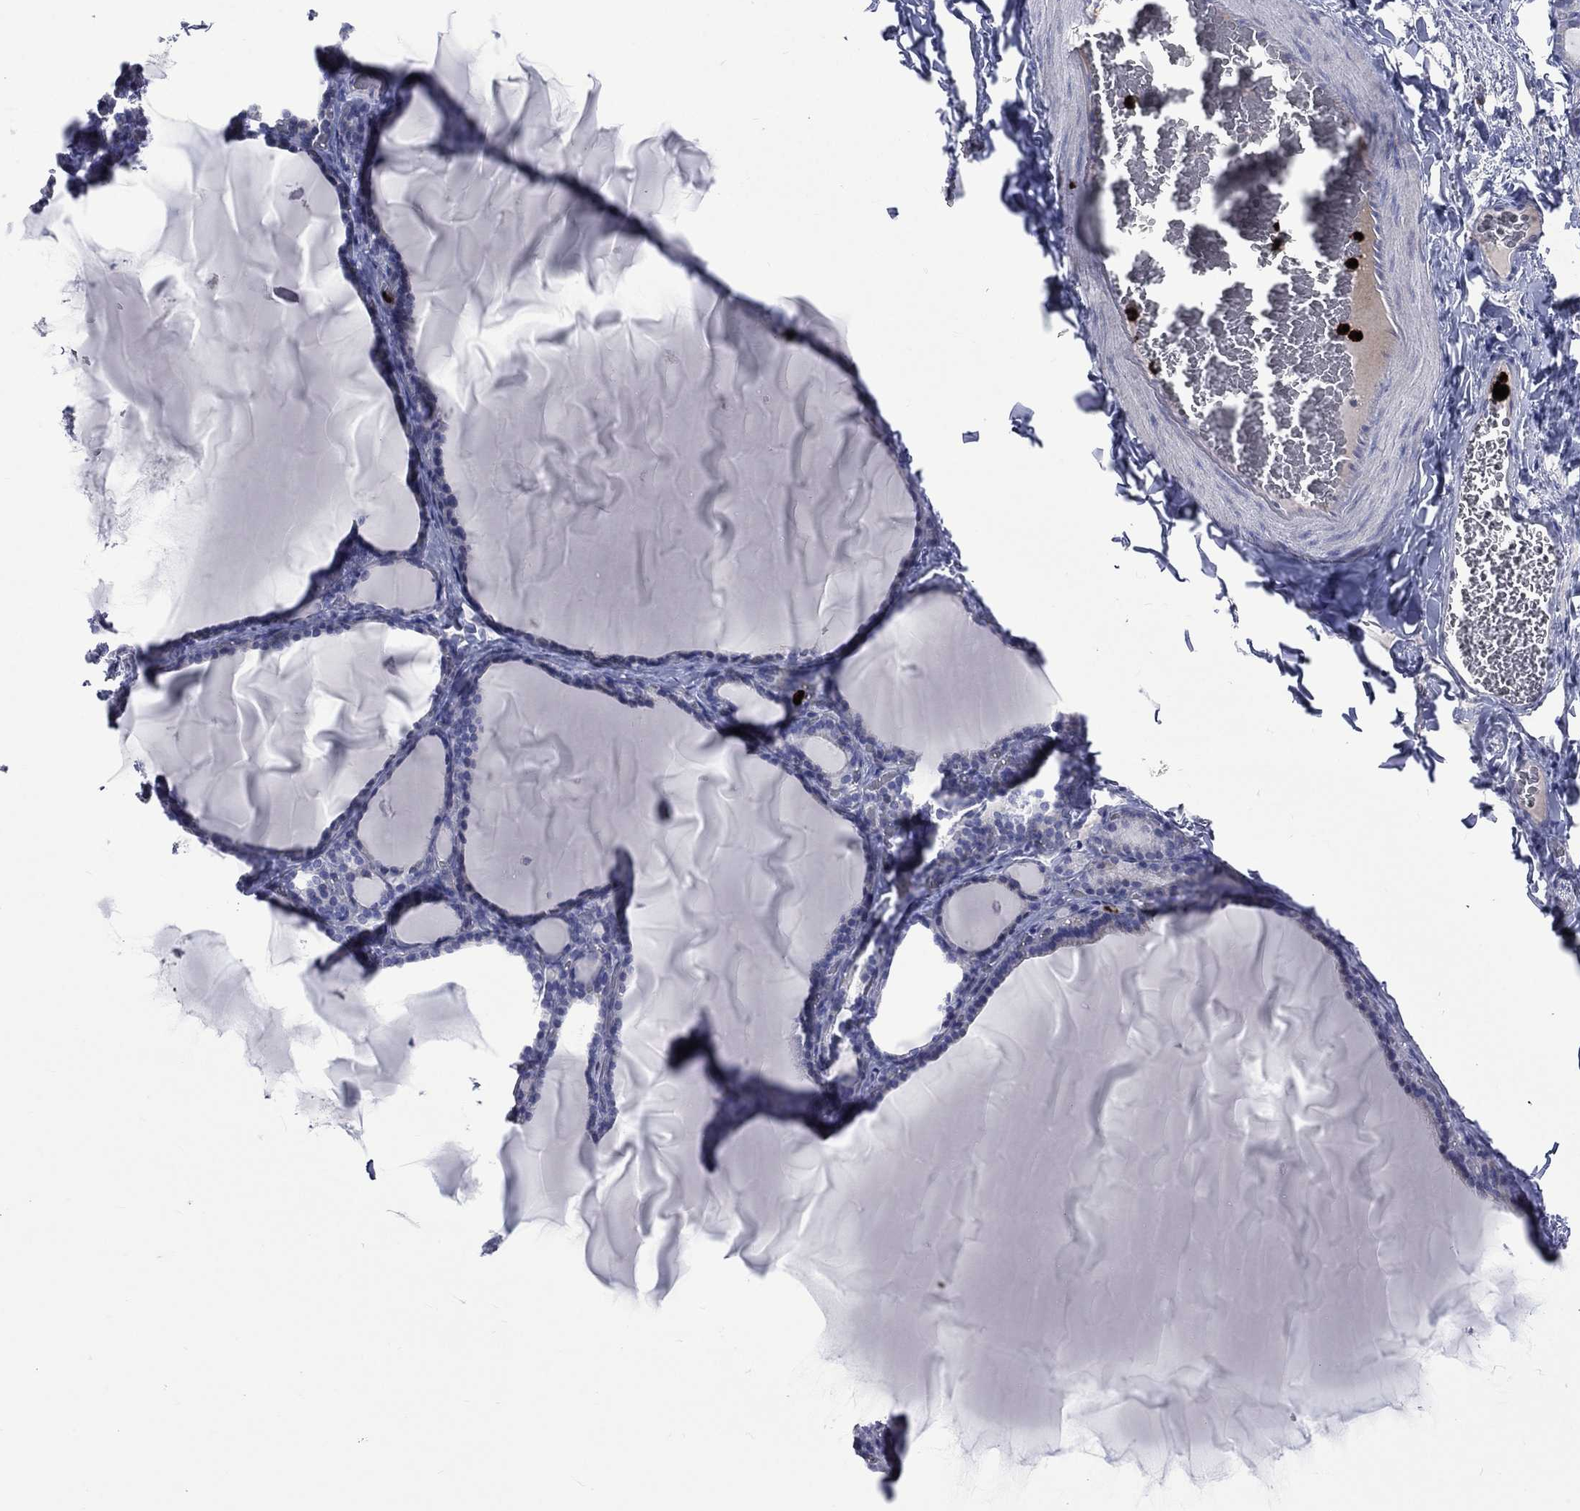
{"staining": {"intensity": "negative", "quantity": "none", "location": "none"}, "tissue": "thyroid gland", "cell_type": "Glandular cells", "image_type": "normal", "snomed": [{"axis": "morphology", "description": "Normal tissue, NOS"}, {"axis": "morphology", "description": "Hyperplasia, NOS"}, {"axis": "topography", "description": "Thyroid gland"}], "caption": "Immunohistochemistry (IHC) micrograph of benign human thyroid gland stained for a protein (brown), which shows no expression in glandular cells.", "gene": "ELANE", "patient": {"sex": "female", "age": 27}}